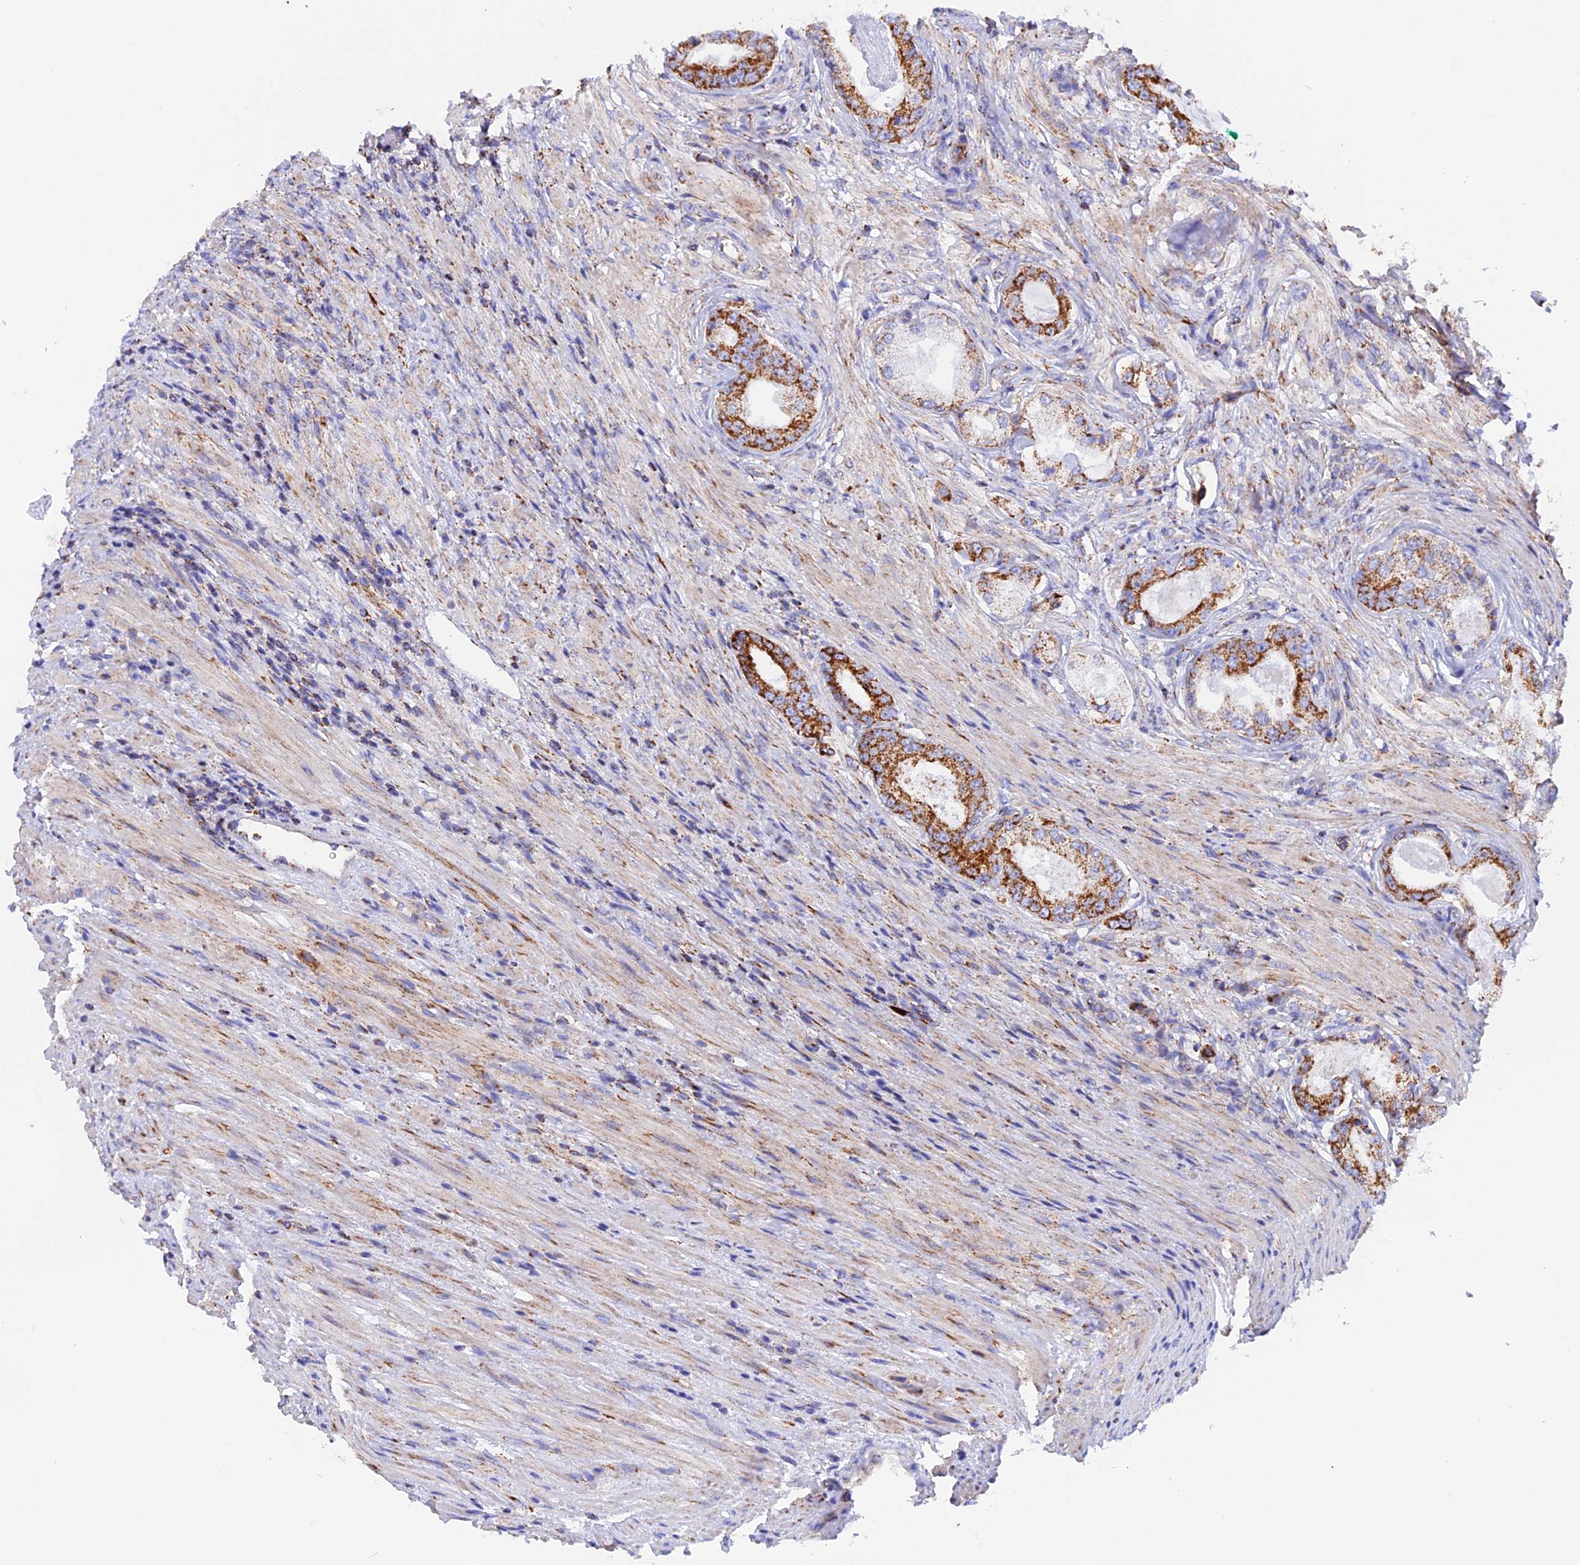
{"staining": {"intensity": "strong", "quantity": "<25%", "location": "cytoplasmic/membranous"}, "tissue": "prostate cancer", "cell_type": "Tumor cells", "image_type": "cancer", "snomed": [{"axis": "morphology", "description": "Adenocarcinoma, Low grade"}, {"axis": "topography", "description": "Prostate"}], "caption": "Prostate cancer stained for a protein demonstrates strong cytoplasmic/membranous positivity in tumor cells.", "gene": "GCDH", "patient": {"sex": "male", "age": 68}}